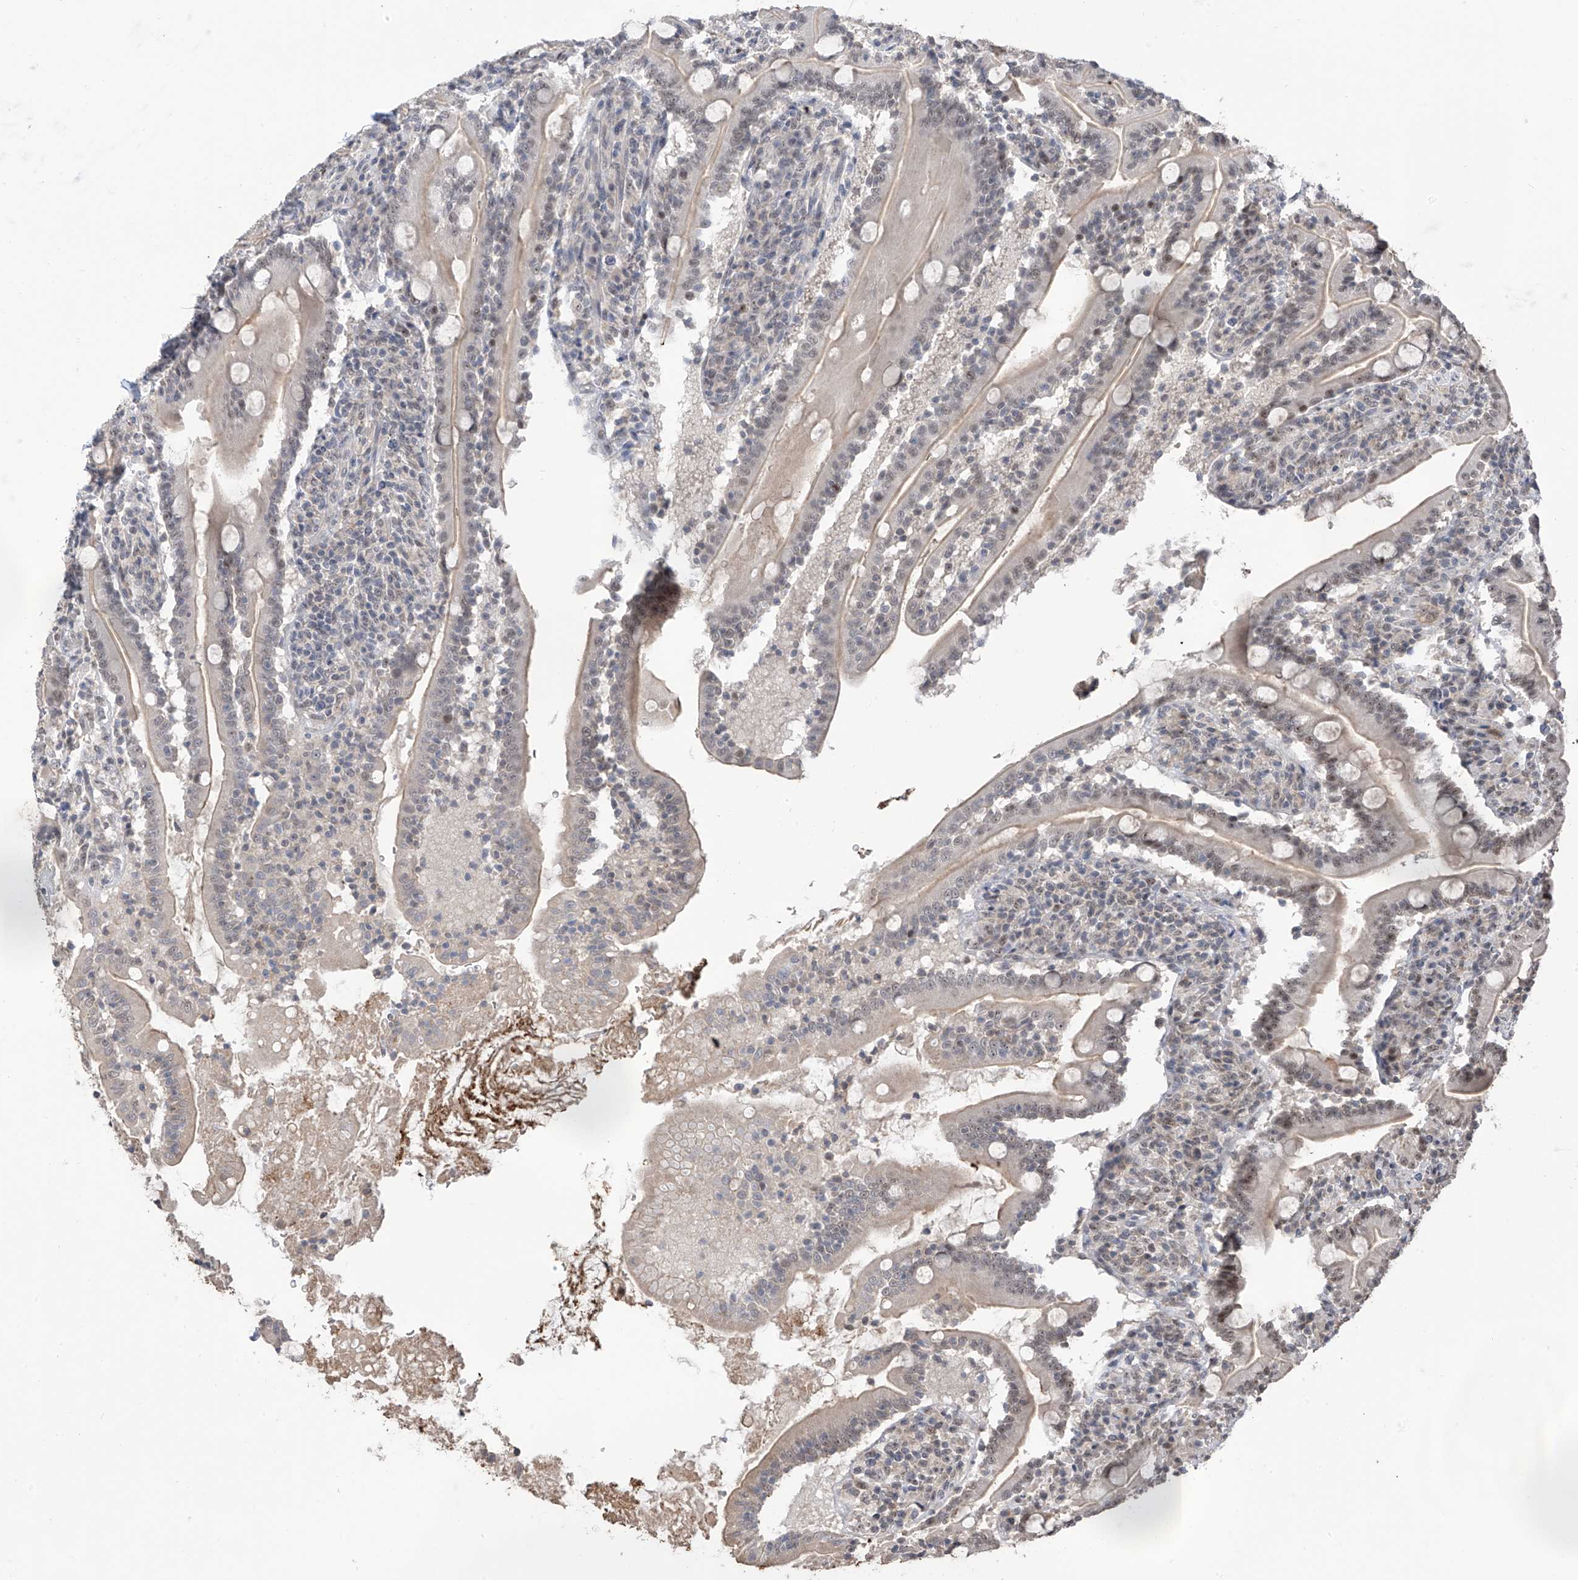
{"staining": {"intensity": "weak", "quantity": "<25%", "location": "nuclear"}, "tissue": "duodenum", "cell_type": "Glandular cells", "image_type": "normal", "snomed": [{"axis": "morphology", "description": "Normal tissue, NOS"}, {"axis": "topography", "description": "Duodenum"}], "caption": "The image exhibits no staining of glandular cells in normal duodenum. (DAB (3,3'-diaminobenzidine) IHC with hematoxylin counter stain).", "gene": "C1orf131", "patient": {"sex": "male", "age": 35}}